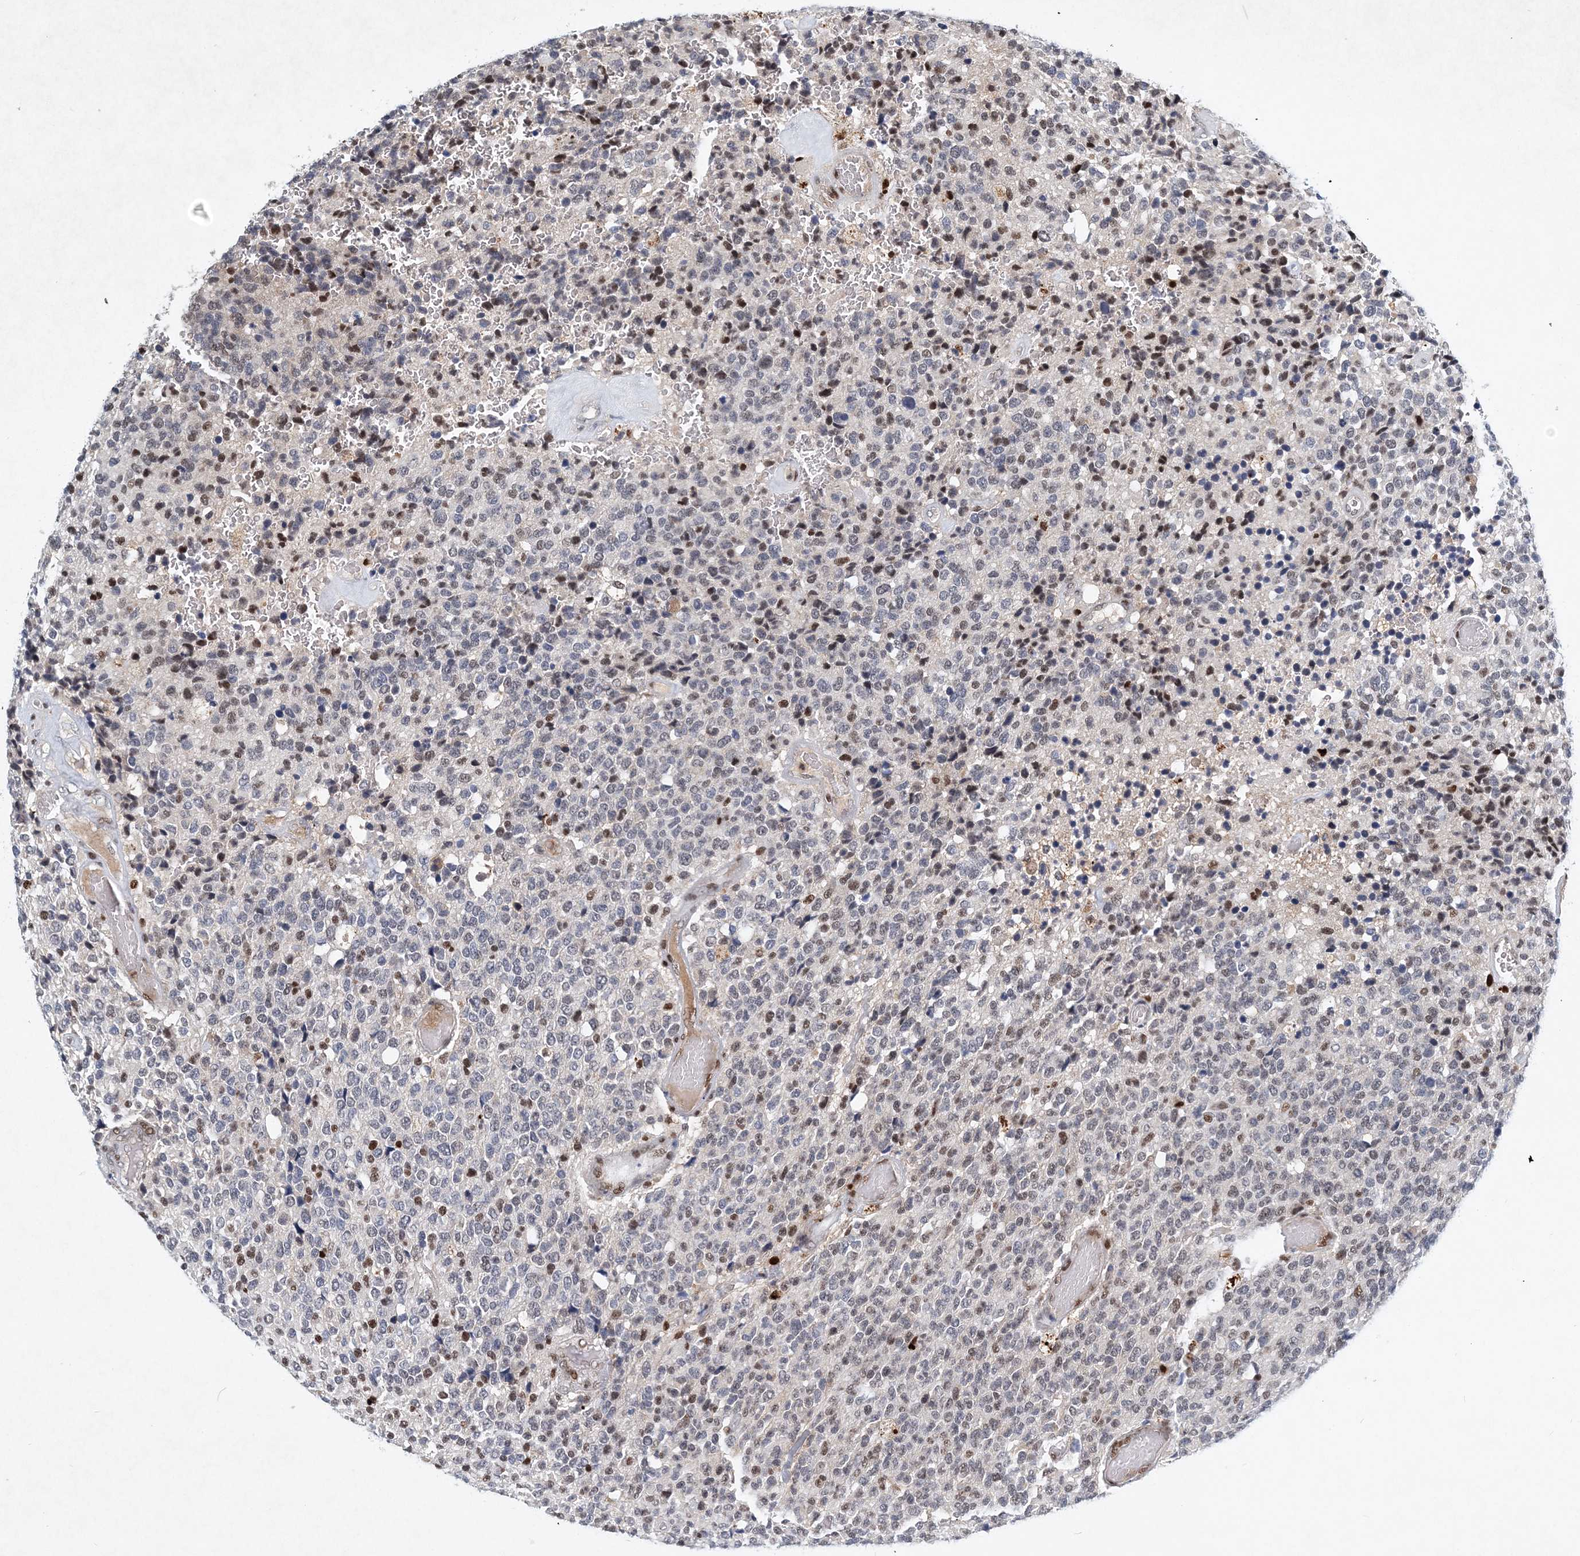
{"staining": {"intensity": "negative", "quantity": "none", "location": "none"}, "tissue": "glioma", "cell_type": "Tumor cells", "image_type": "cancer", "snomed": [{"axis": "morphology", "description": "Glioma, malignant, High grade"}, {"axis": "topography", "description": "pancreas cauda"}], "caption": "Histopathology image shows no significant protein expression in tumor cells of glioma.", "gene": "KPNA4", "patient": {"sex": "male", "age": 60}}